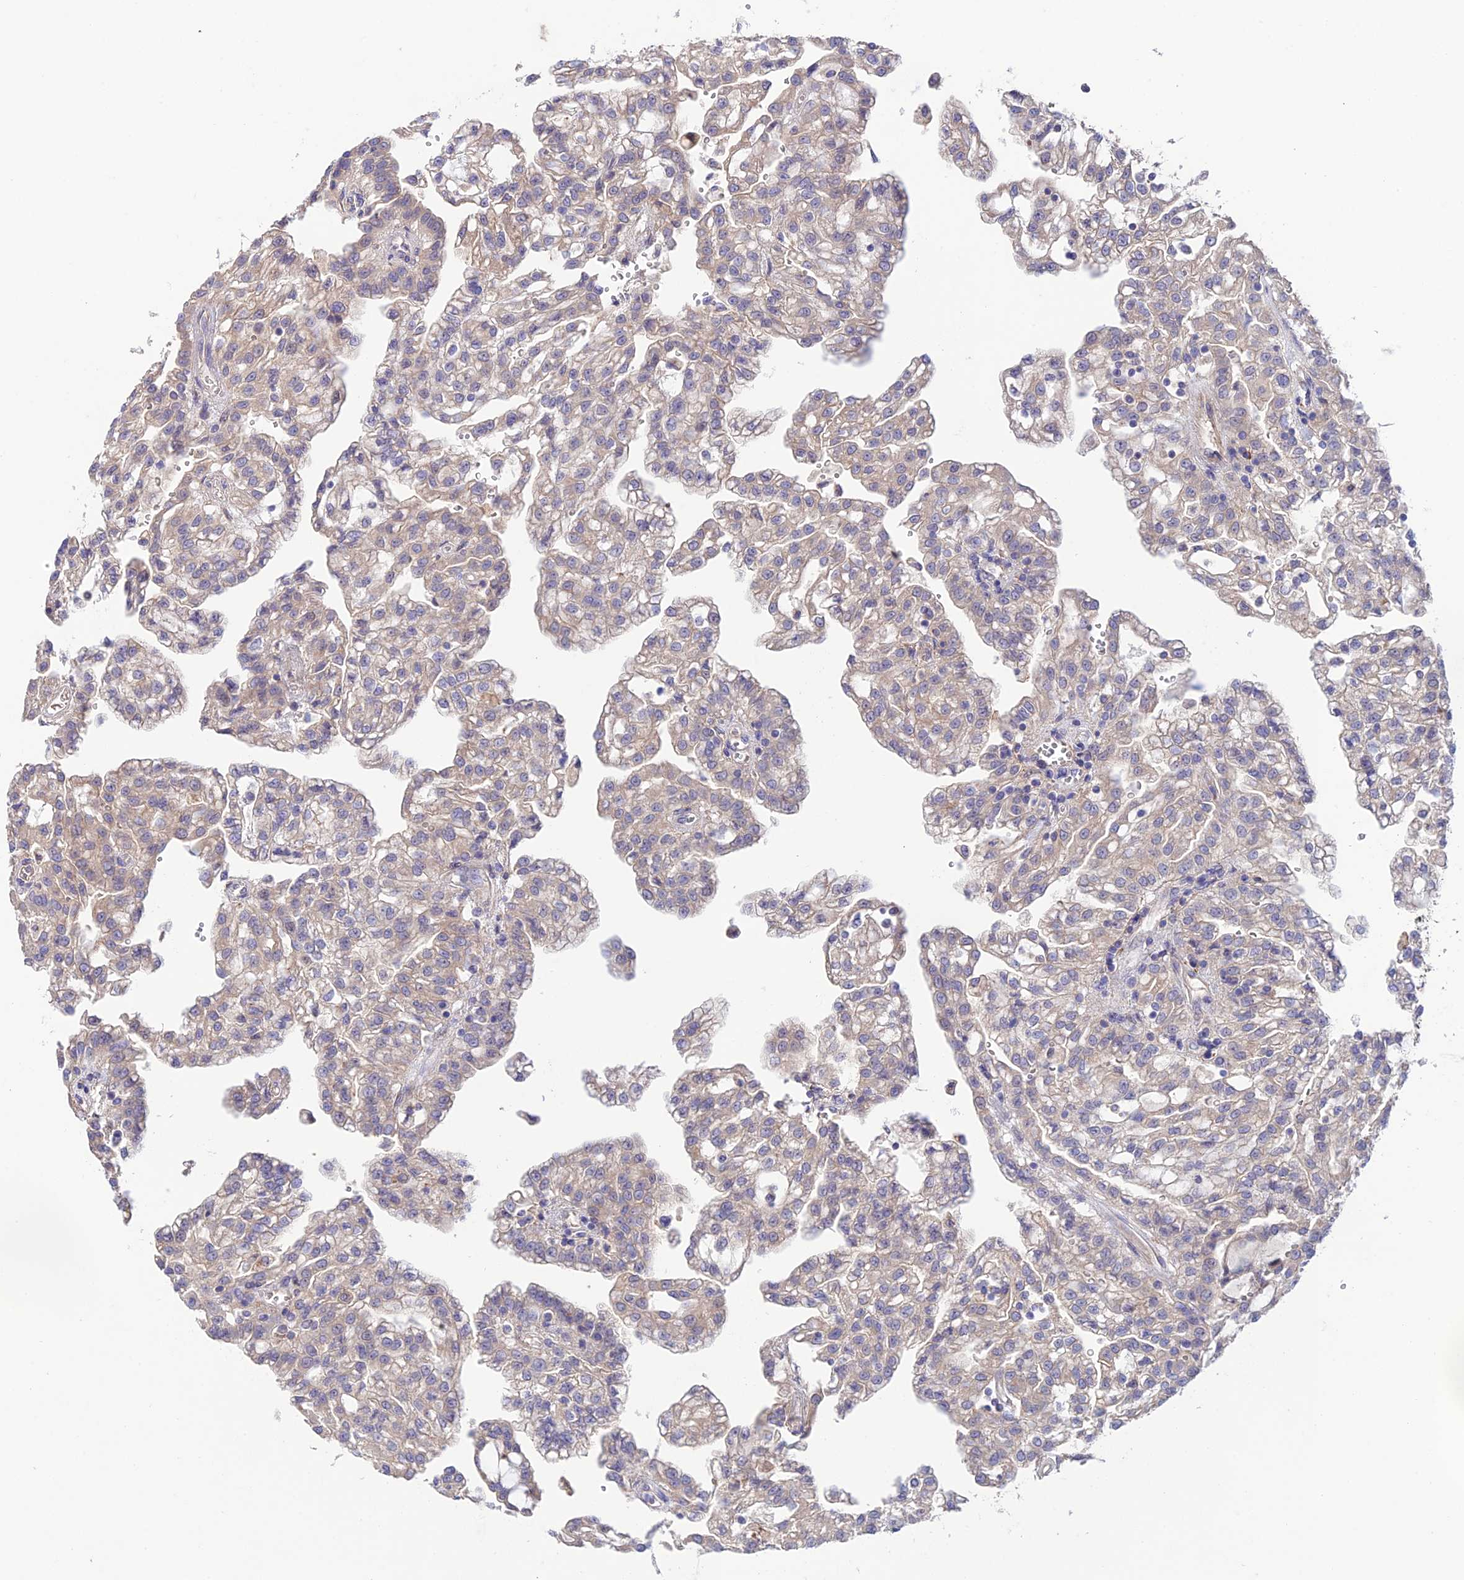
{"staining": {"intensity": "negative", "quantity": "none", "location": "none"}, "tissue": "renal cancer", "cell_type": "Tumor cells", "image_type": "cancer", "snomed": [{"axis": "morphology", "description": "Adenocarcinoma, NOS"}, {"axis": "topography", "description": "Kidney"}], "caption": "DAB (3,3'-diaminobenzidine) immunohistochemical staining of renal adenocarcinoma exhibits no significant positivity in tumor cells. (Brightfield microscopy of DAB (3,3'-diaminobenzidine) immunohistochemistry (IHC) at high magnification).", "gene": "BRME1", "patient": {"sex": "male", "age": 63}}